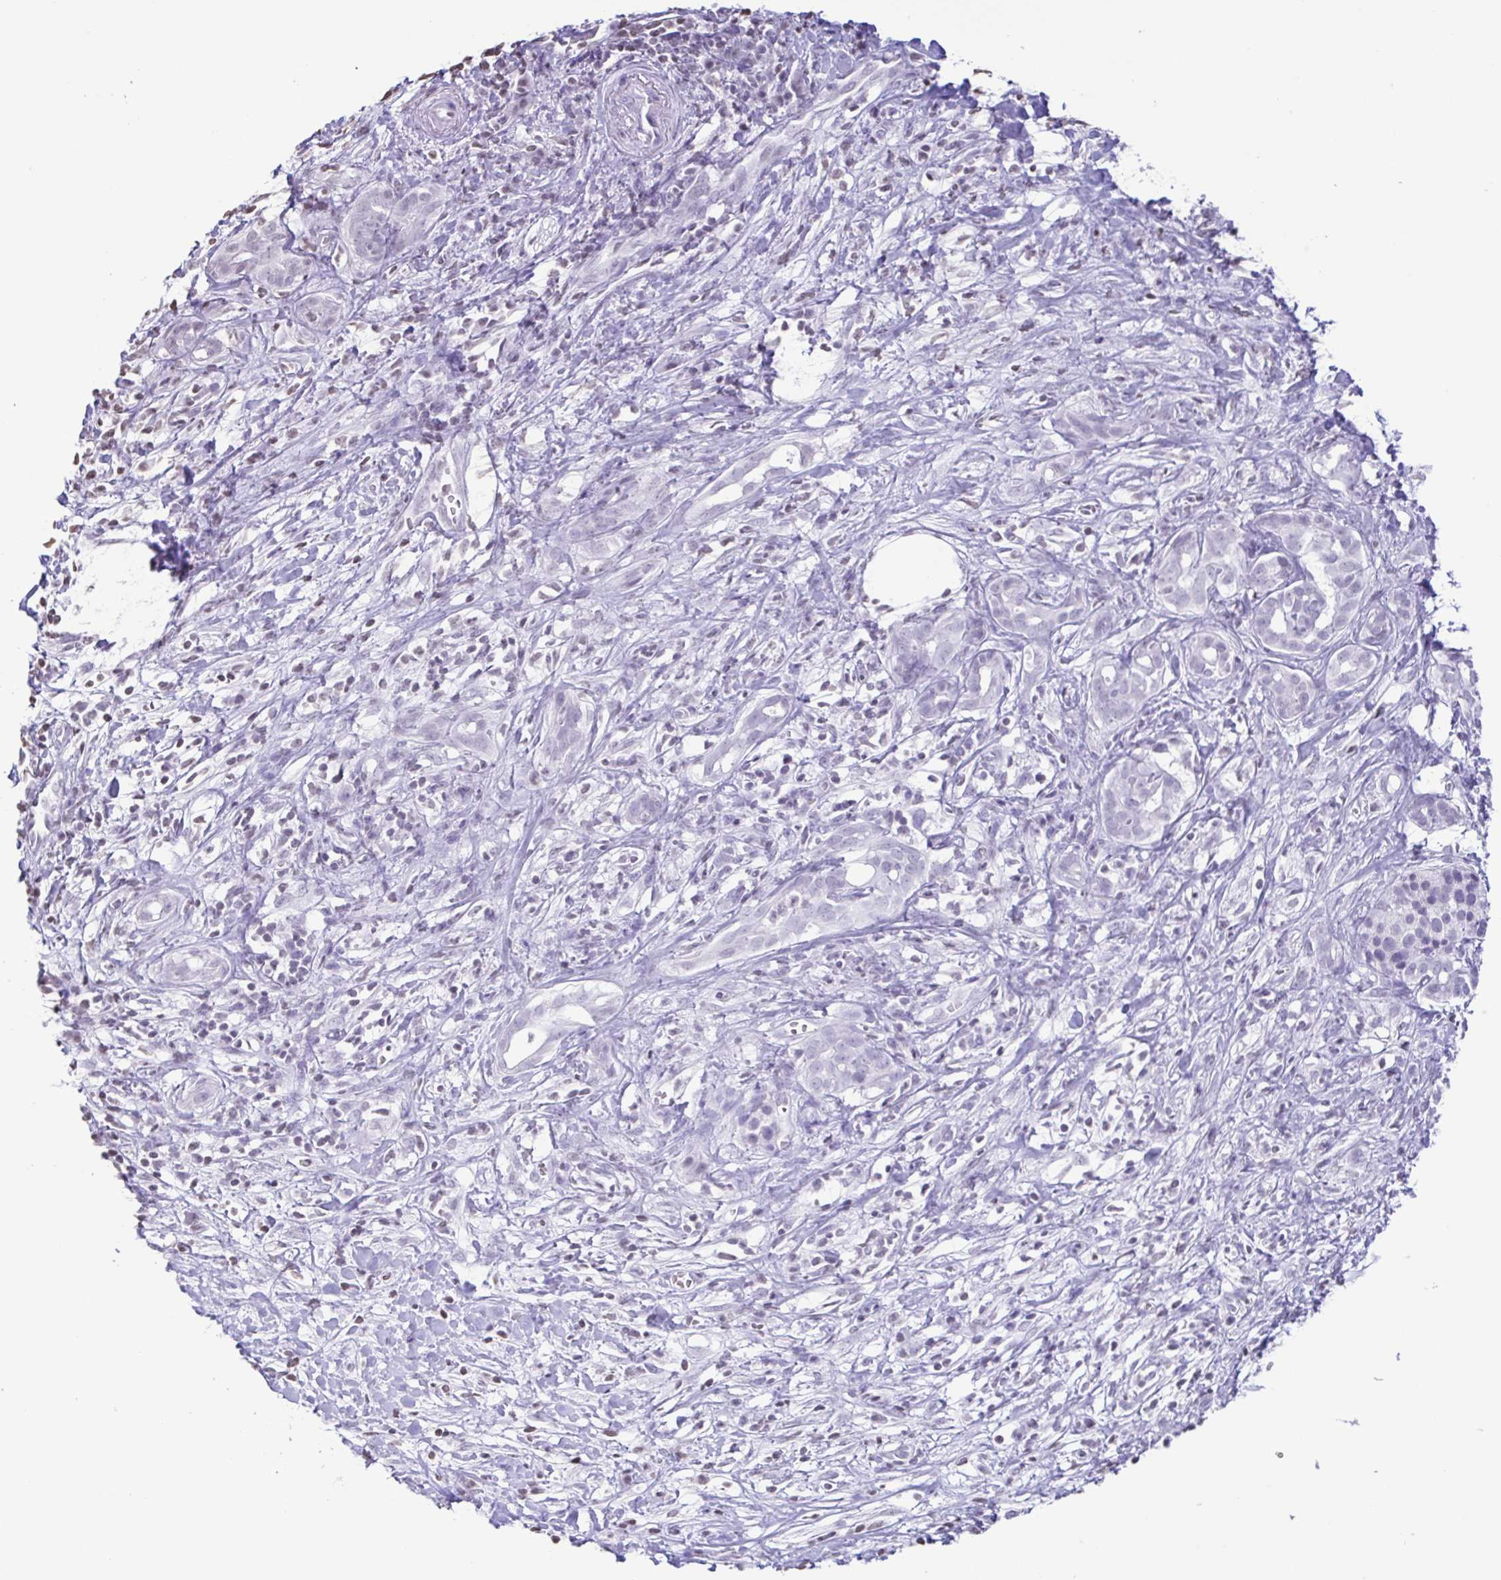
{"staining": {"intensity": "negative", "quantity": "none", "location": "none"}, "tissue": "pancreatic cancer", "cell_type": "Tumor cells", "image_type": "cancer", "snomed": [{"axis": "morphology", "description": "Adenocarcinoma, NOS"}, {"axis": "topography", "description": "Pancreas"}], "caption": "Immunohistochemistry image of neoplastic tissue: human pancreatic cancer (adenocarcinoma) stained with DAB (3,3'-diaminobenzidine) reveals no significant protein staining in tumor cells.", "gene": "VCY1B", "patient": {"sex": "male", "age": 61}}